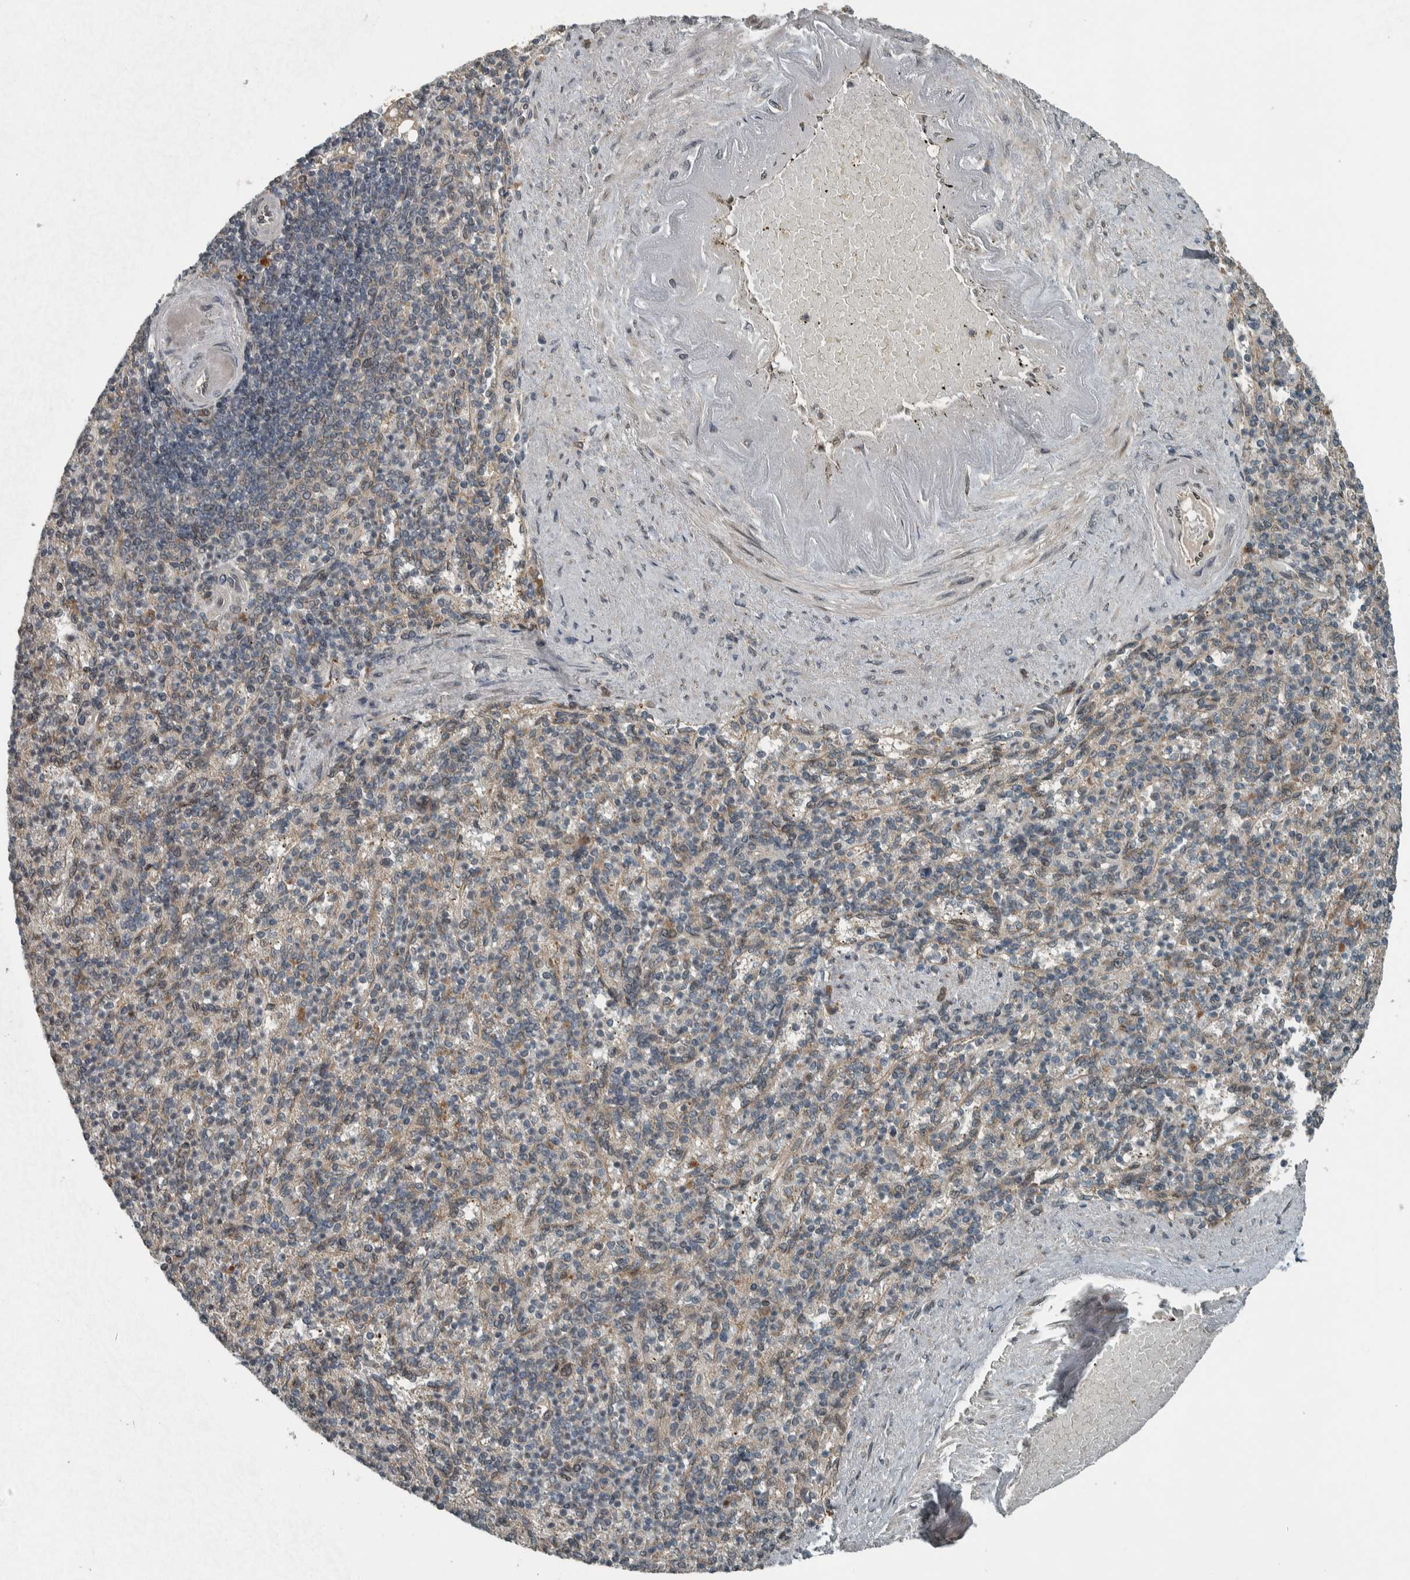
{"staining": {"intensity": "weak", "quantity": "25%-75%", "location": "cytoplasmic/membranous"}, "tissue": "spleen", "cell_type": "Cells in red pulp", "image_type": "normal", "snomed": [{"axis": "morphology", "description": "Normal tissue, NOS"}, {"axis": "topography", "description": "Spleen"}], "caption": "This is a photomicrograph of immunohistochemistry (IHC) staining of benign spleen, which shows weak expression in the cytoplasmic/membranous of cells in red pulp.", "gene": "XPO5", "patient": {"sex": "female", "age": 74}}